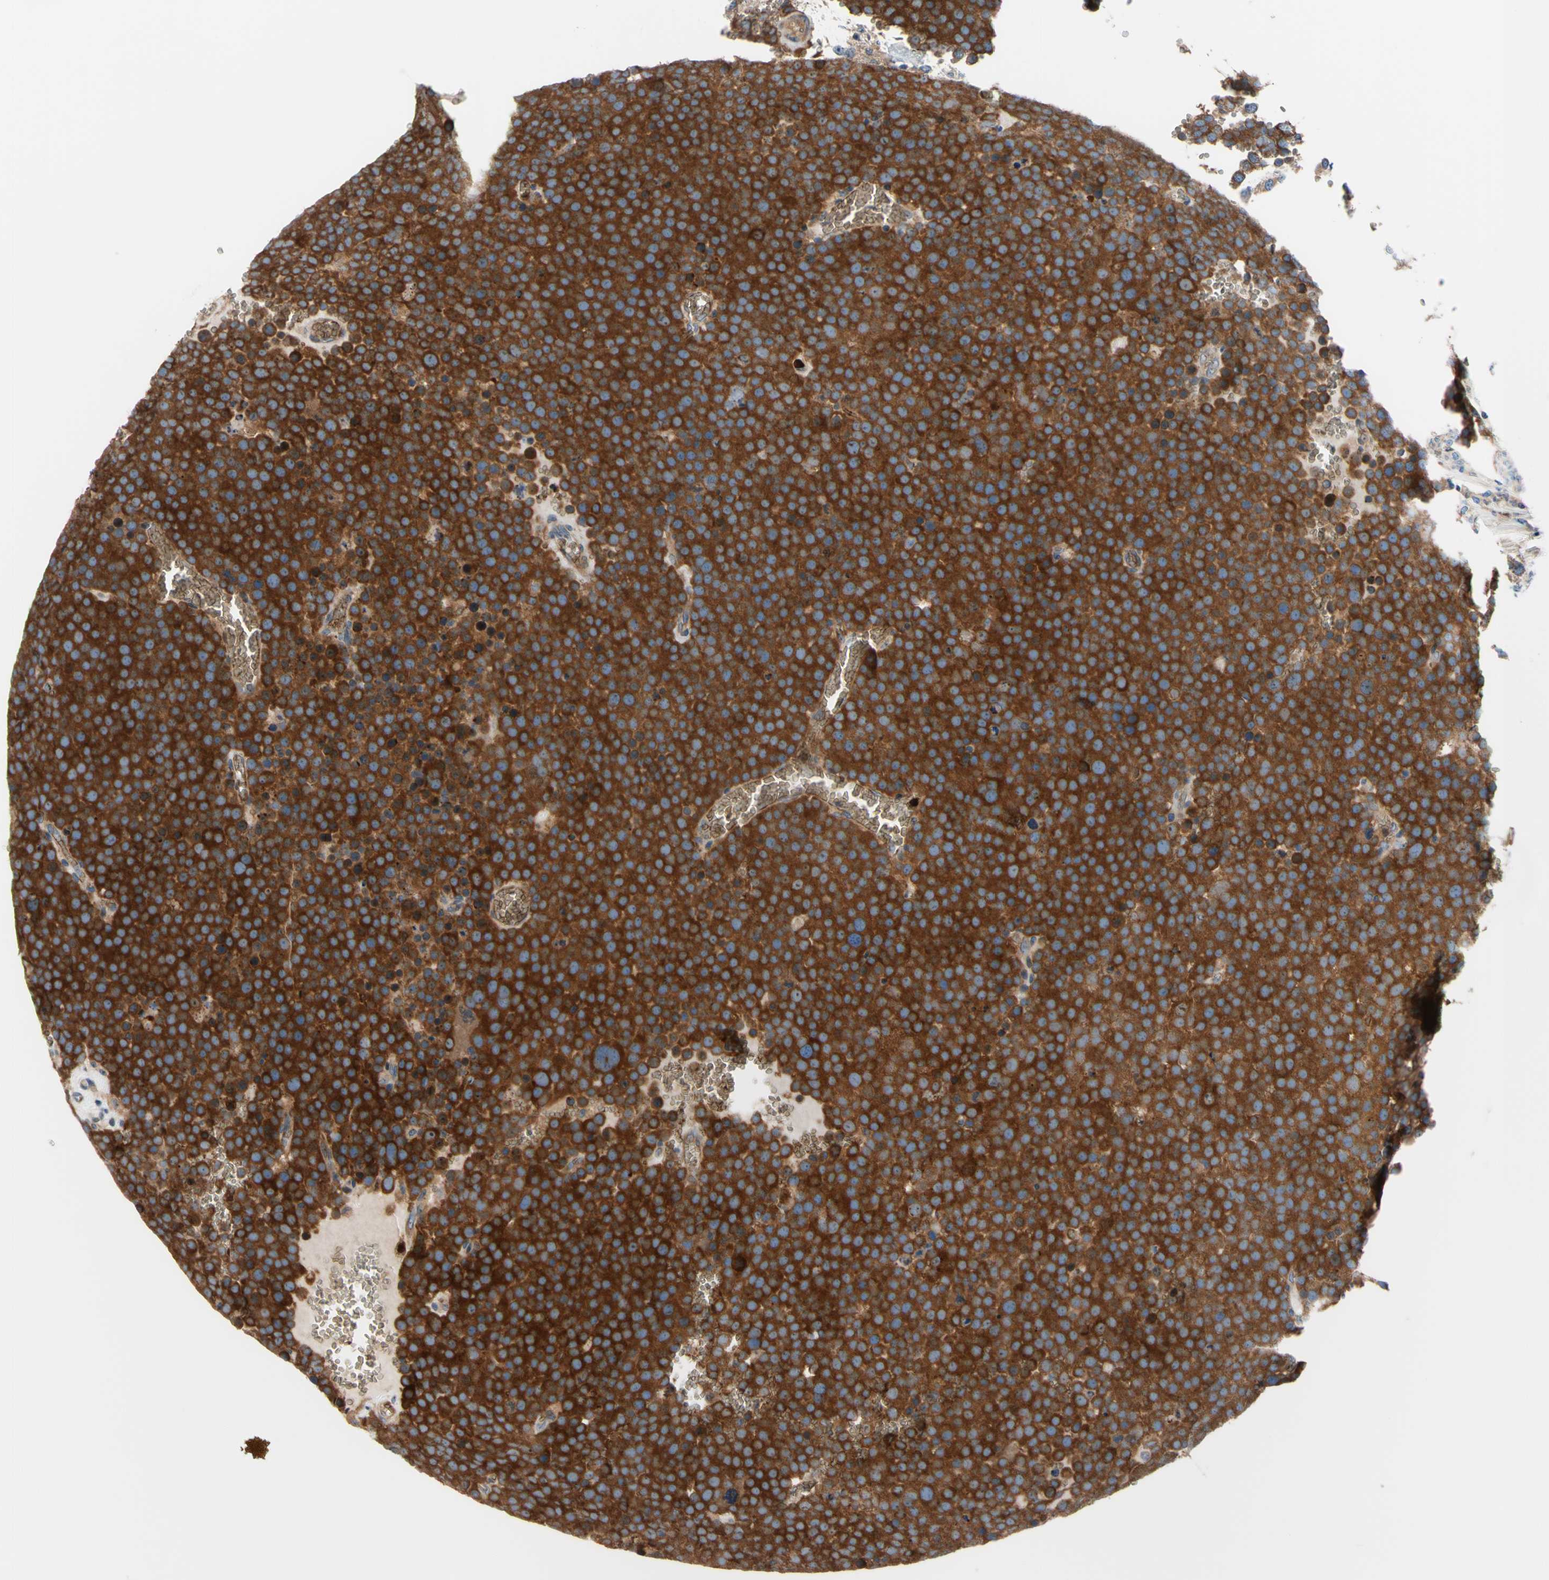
{"staining": {"intensity": "strong", "quantity": ">75%", "location": "cytoplasmic/membranous"}, "tissue": "testis cancer", "cell_type": "Tumor cells", "image_type": "cancer", "snomed": [{"axis": "morphology", "description": "Seminoma, NOS"}, {"axis": "topography", "description": "Testis"}], "caption": "Human testis cancer stained with a brown dye displays strong cytoplasmic/membranous positive staining in approximately >75% of tumor cells.", "gene": "USP9X", "patient": {"sex": "male", "age": 71}}